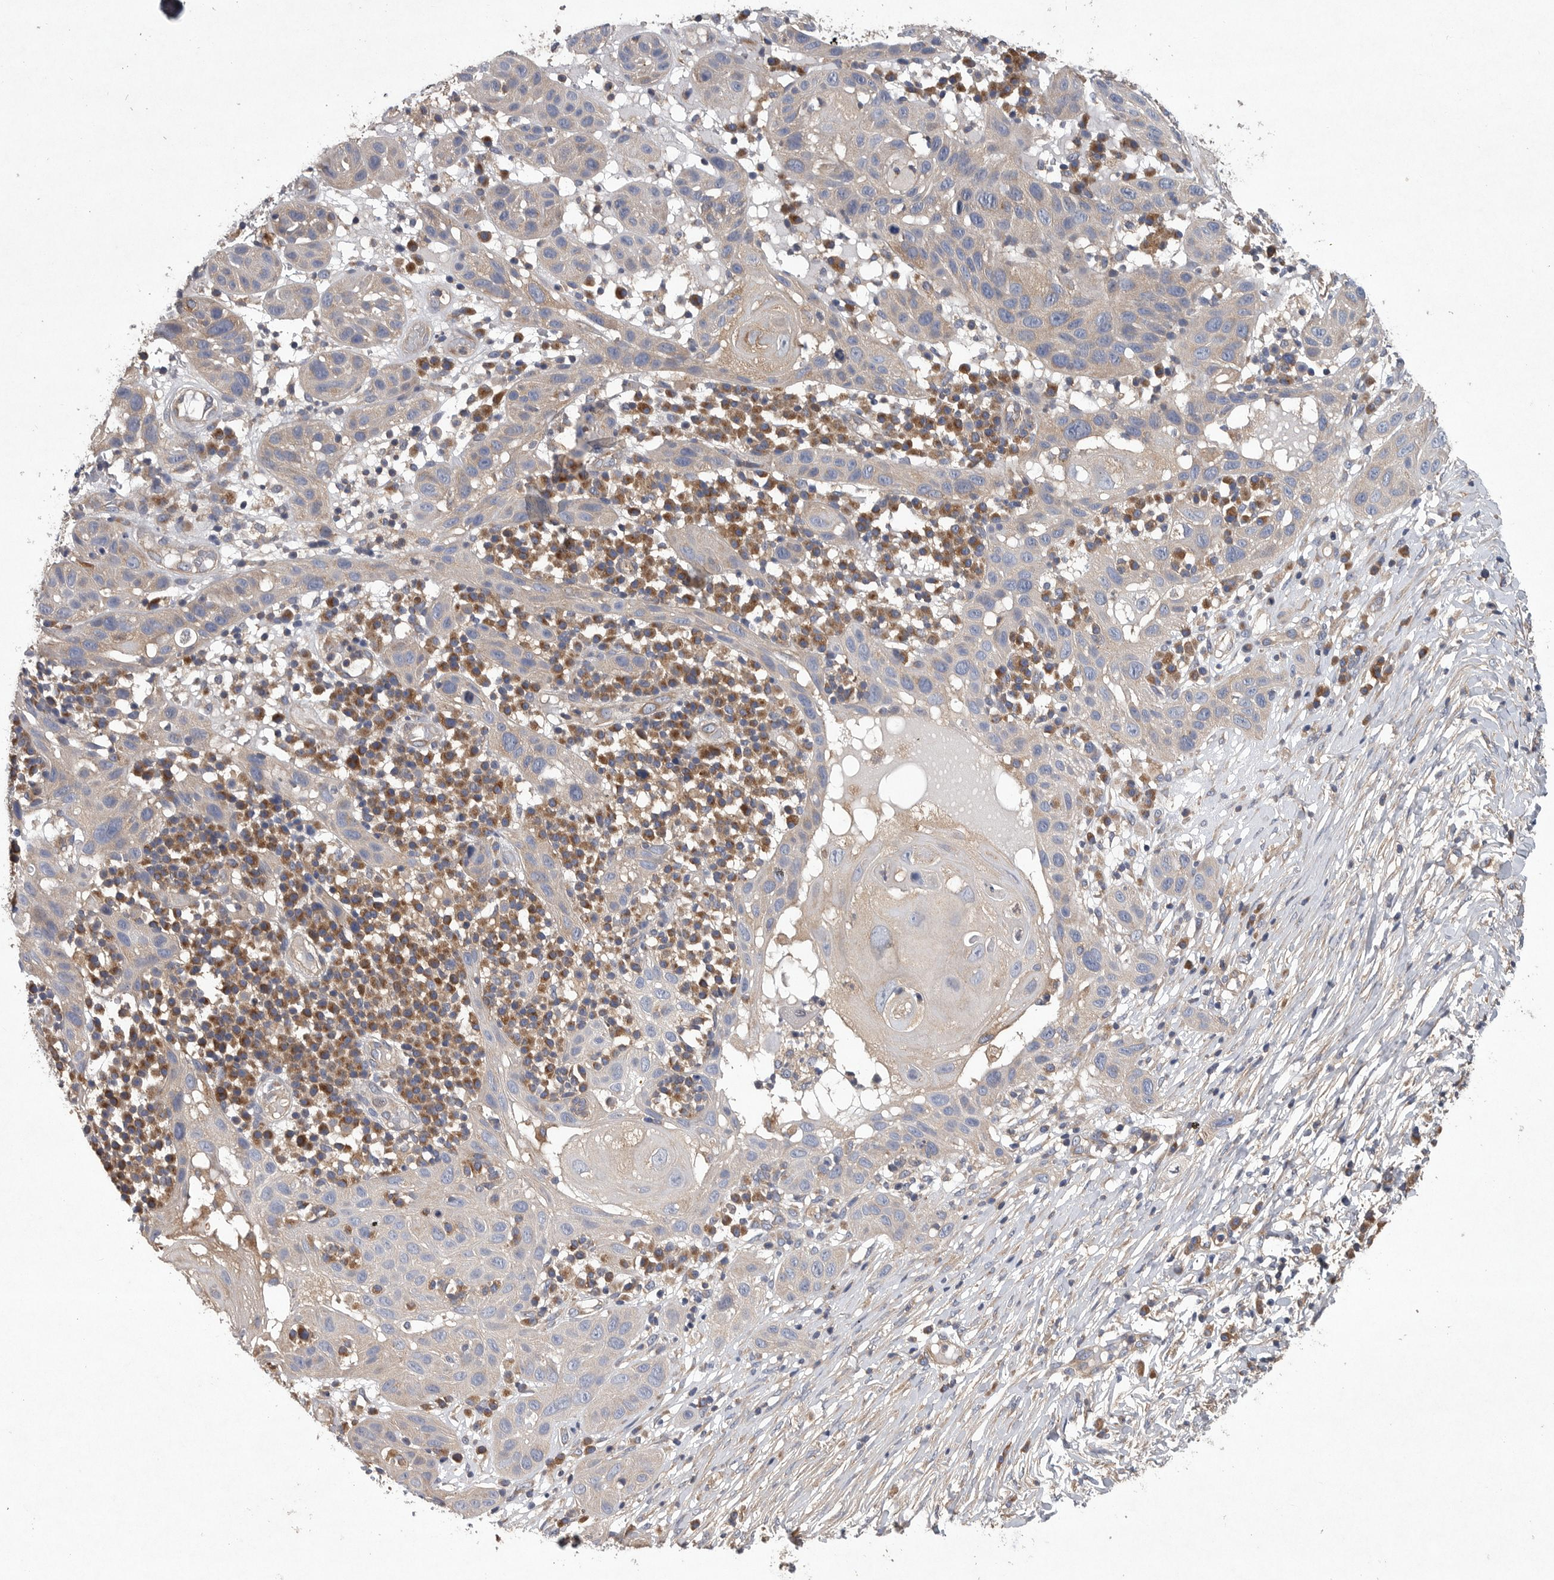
{"staining": {"intensity": "negative", "quantity": "none", "location": "none"}, "tissue": "skin cancer", "cell_type": "Tumor cells", "image_type": "cancer", "snomed": [{"axis": "morphology", "description": "Normal tissue, NOS"}, {"axis": "morphology", "description": "Squamous cell carcinoma, NOS"}, {"axis": "topography", "description": "Skin"}], "caption": "Immunohistochemistry (IHC) histopathology image of neoplastic tissue: human skin cancer (squamous cell carcinoma) stained with DAB (3,3'-diaminobenzidine) exhibits no significant protein positivity in tumor cells.", "gene": "OXR1", "patient": {"sex": "female", "age": 96}}